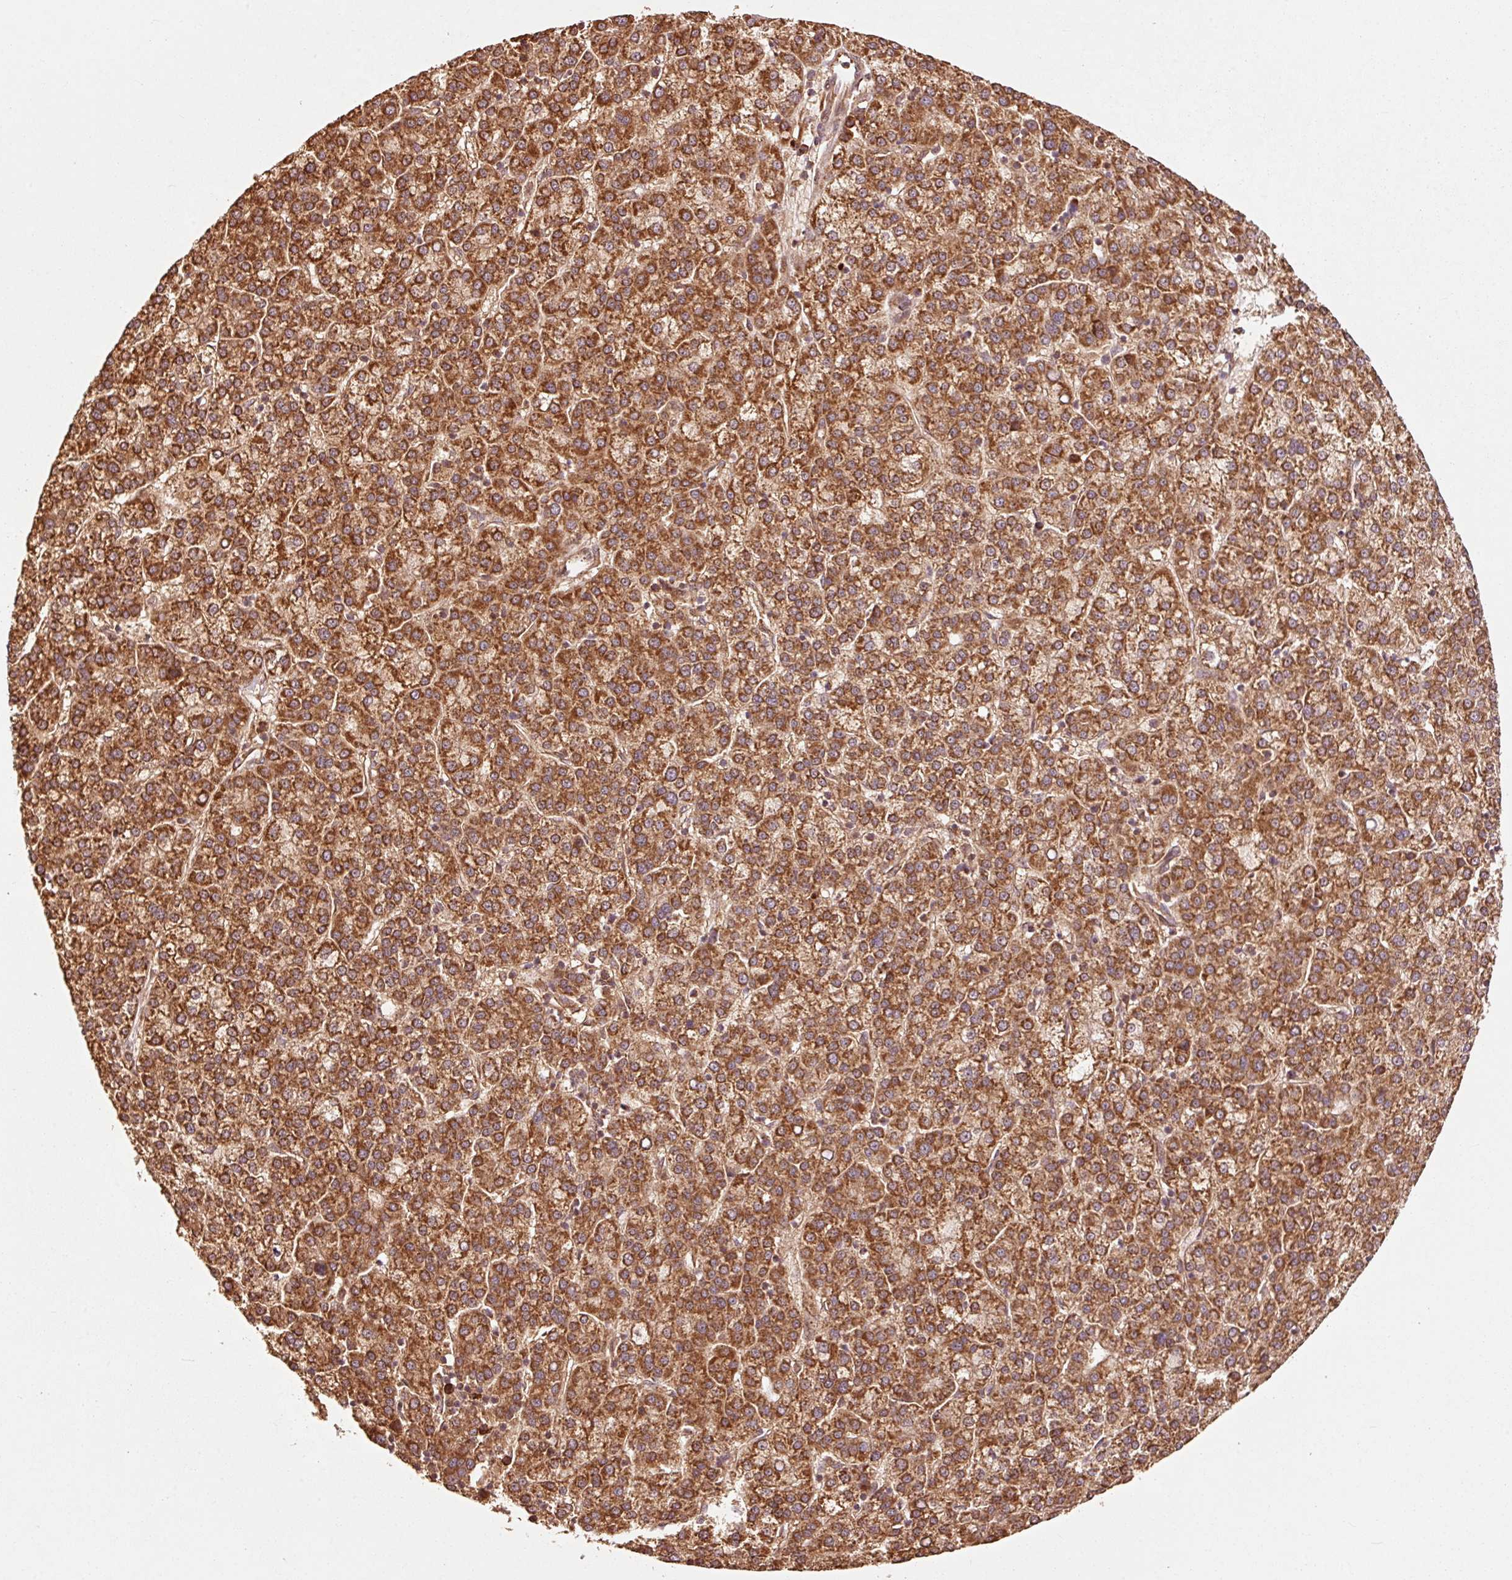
{"staining": {"intensity": "strong", "quantity": ">75%", "location": "cytoplasmic/membranous"}, "tissue": "liver cancer", "cell_type": "Tumor cells", "image_type": "cancer", "snomed": [{"axis": "morphology", "description": "Carcinoma, Hepatocellular, NOS"}, {"axis": "topography", "description": "Liver"}], "caption": "Hepatocellular carcinoma (liver) was stained to show a protein in brown. There is high levels of strong cytoplasmic/membranous positivity in about >75% of tumor cells.", "gene": "MRPL16", "patient": {"sex": "female", "age": 58}}